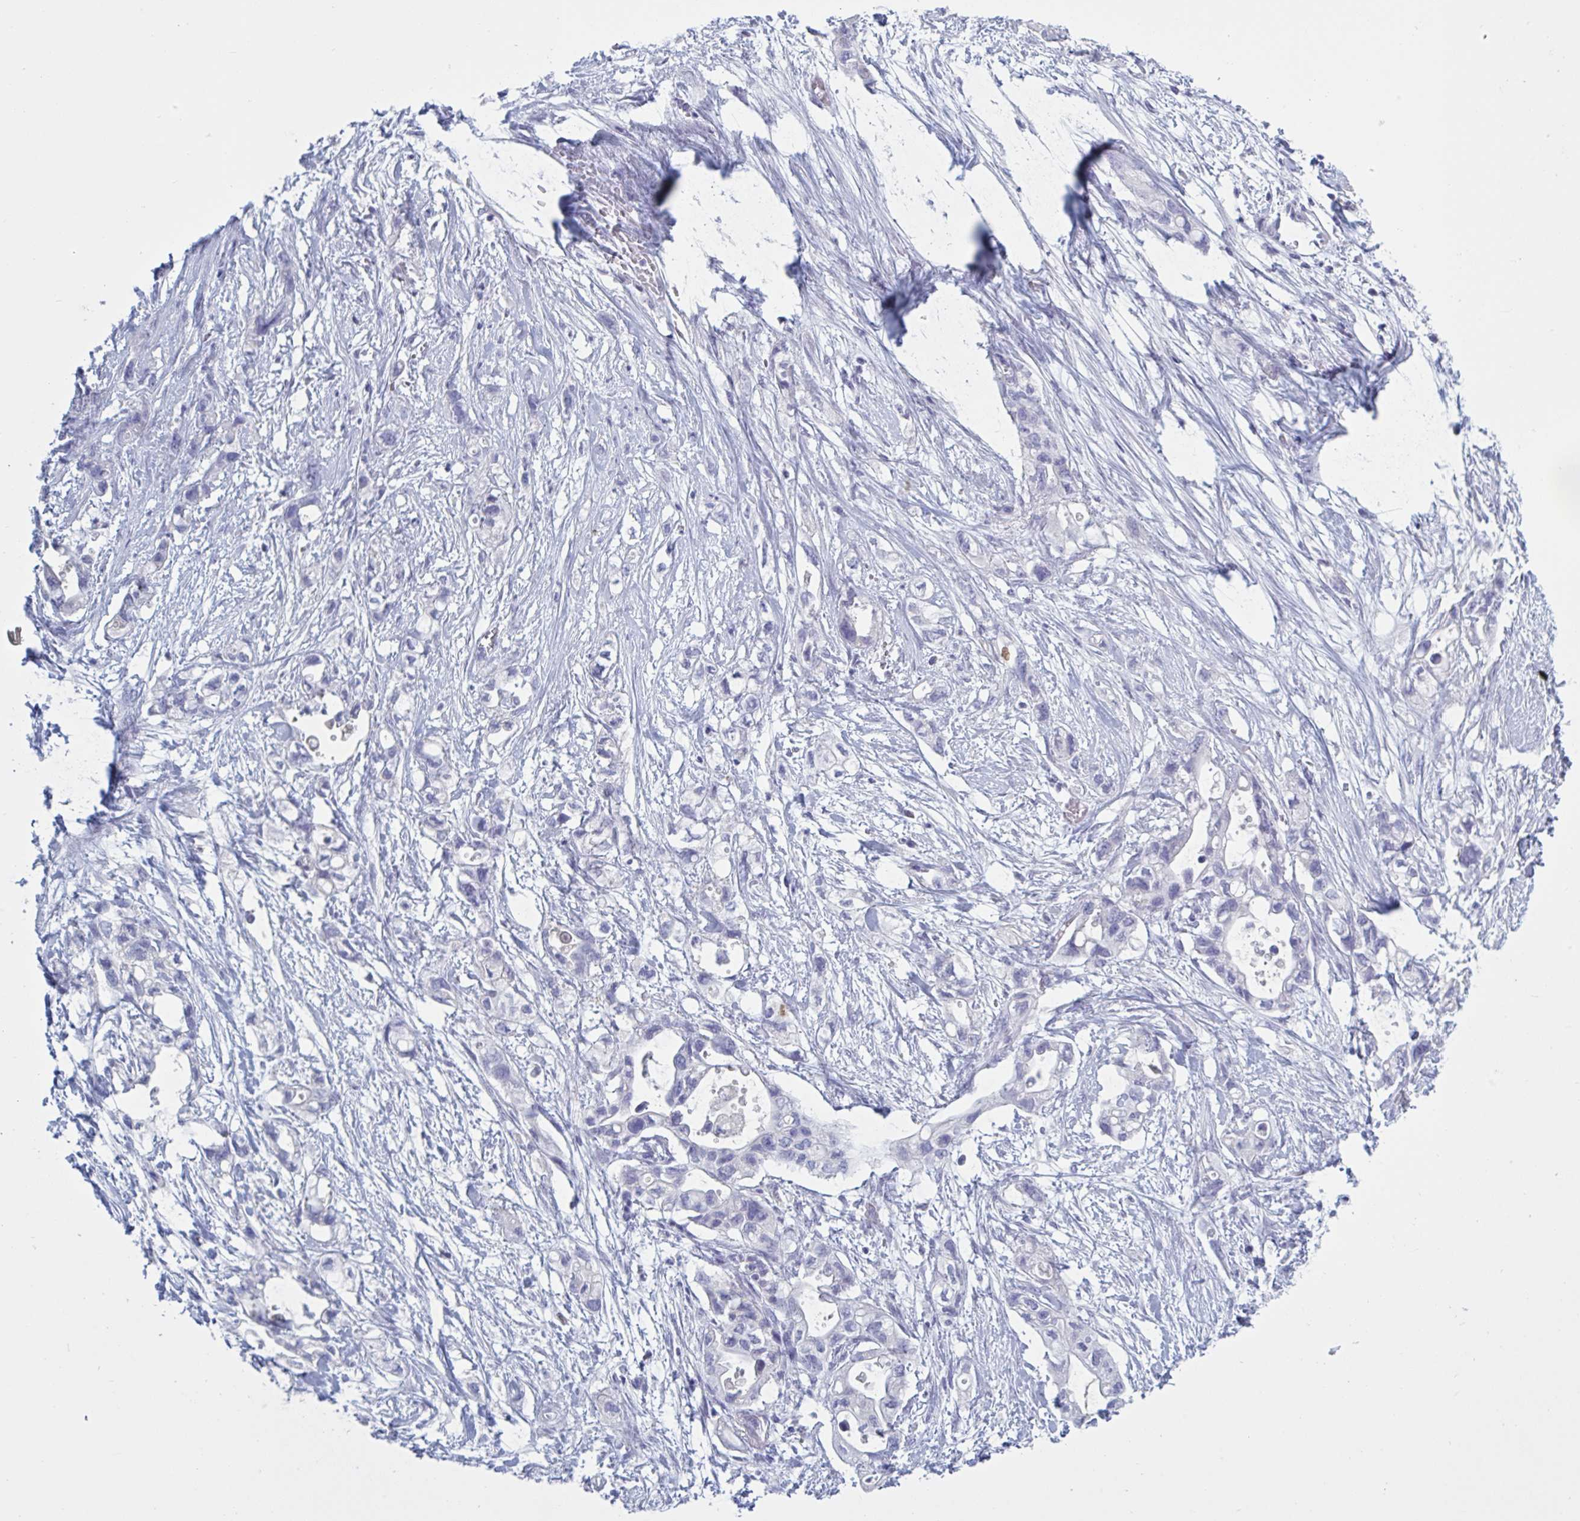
{"staining": {"intensity": "negative", "quantity": "none", "location": "none"}, "tissue": "pancreatic cancer", "cell_type": "Tumor cells", "image_type": "cancer", "snomed": [{"axis": "morphology", "description": "Adenocarcinoma, NOS"}, {"axis": "topography", "description": "Pancreas"}], "caption": "DAB immunohistochemical staining of pancreatic cancer (adenocarcinoma) displays no significant staining in tumor cells.", "gene": "NDUFC2", "patient": {"sex": "female", "age": 72}}